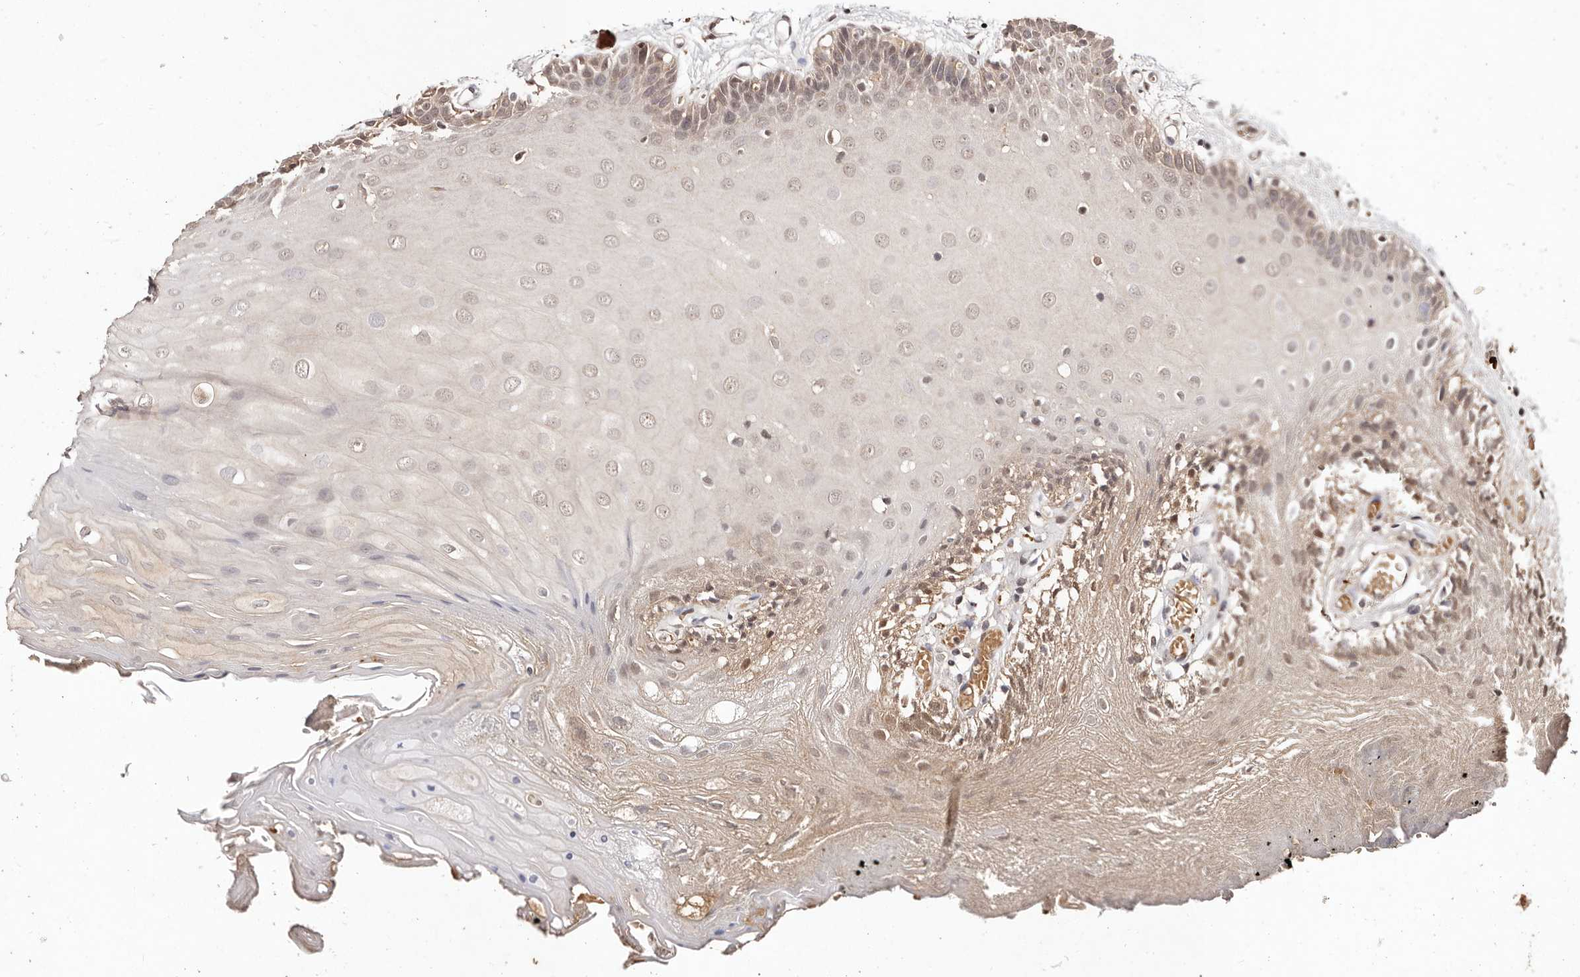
{"staining": {"intensity": "moderate", "quantity": ">75%", "location": "cytoplasmic/membranous,nuclear"}, "tissue": "oral mucosa", "cell_type": "Squamous epithelial cells", "image_type": "normal", "snomed": [{"axis": "morphology", "description": "Normal tissue, NOS"}, {"axis": "morphology", "description": "Squamous cell carcinoma, NOS"}, {"axis": "topography", "description": "Skeletal muscle"}, {"axis": "topography", "description": "Oral tissue"}, {"axis": "topography", "description": "Salivary gland"}, {"axis": "topography", "description": "Head-Neck"}], "caption": "Oral mucosa stained with immunohistochemistry exhibits moderate cytoplasmic/membranous,nuclear staining in approximately >75% of squamous epithelial cells.", "gene": "BICRAL", "patient": {"sex": "male", "age": 54}}